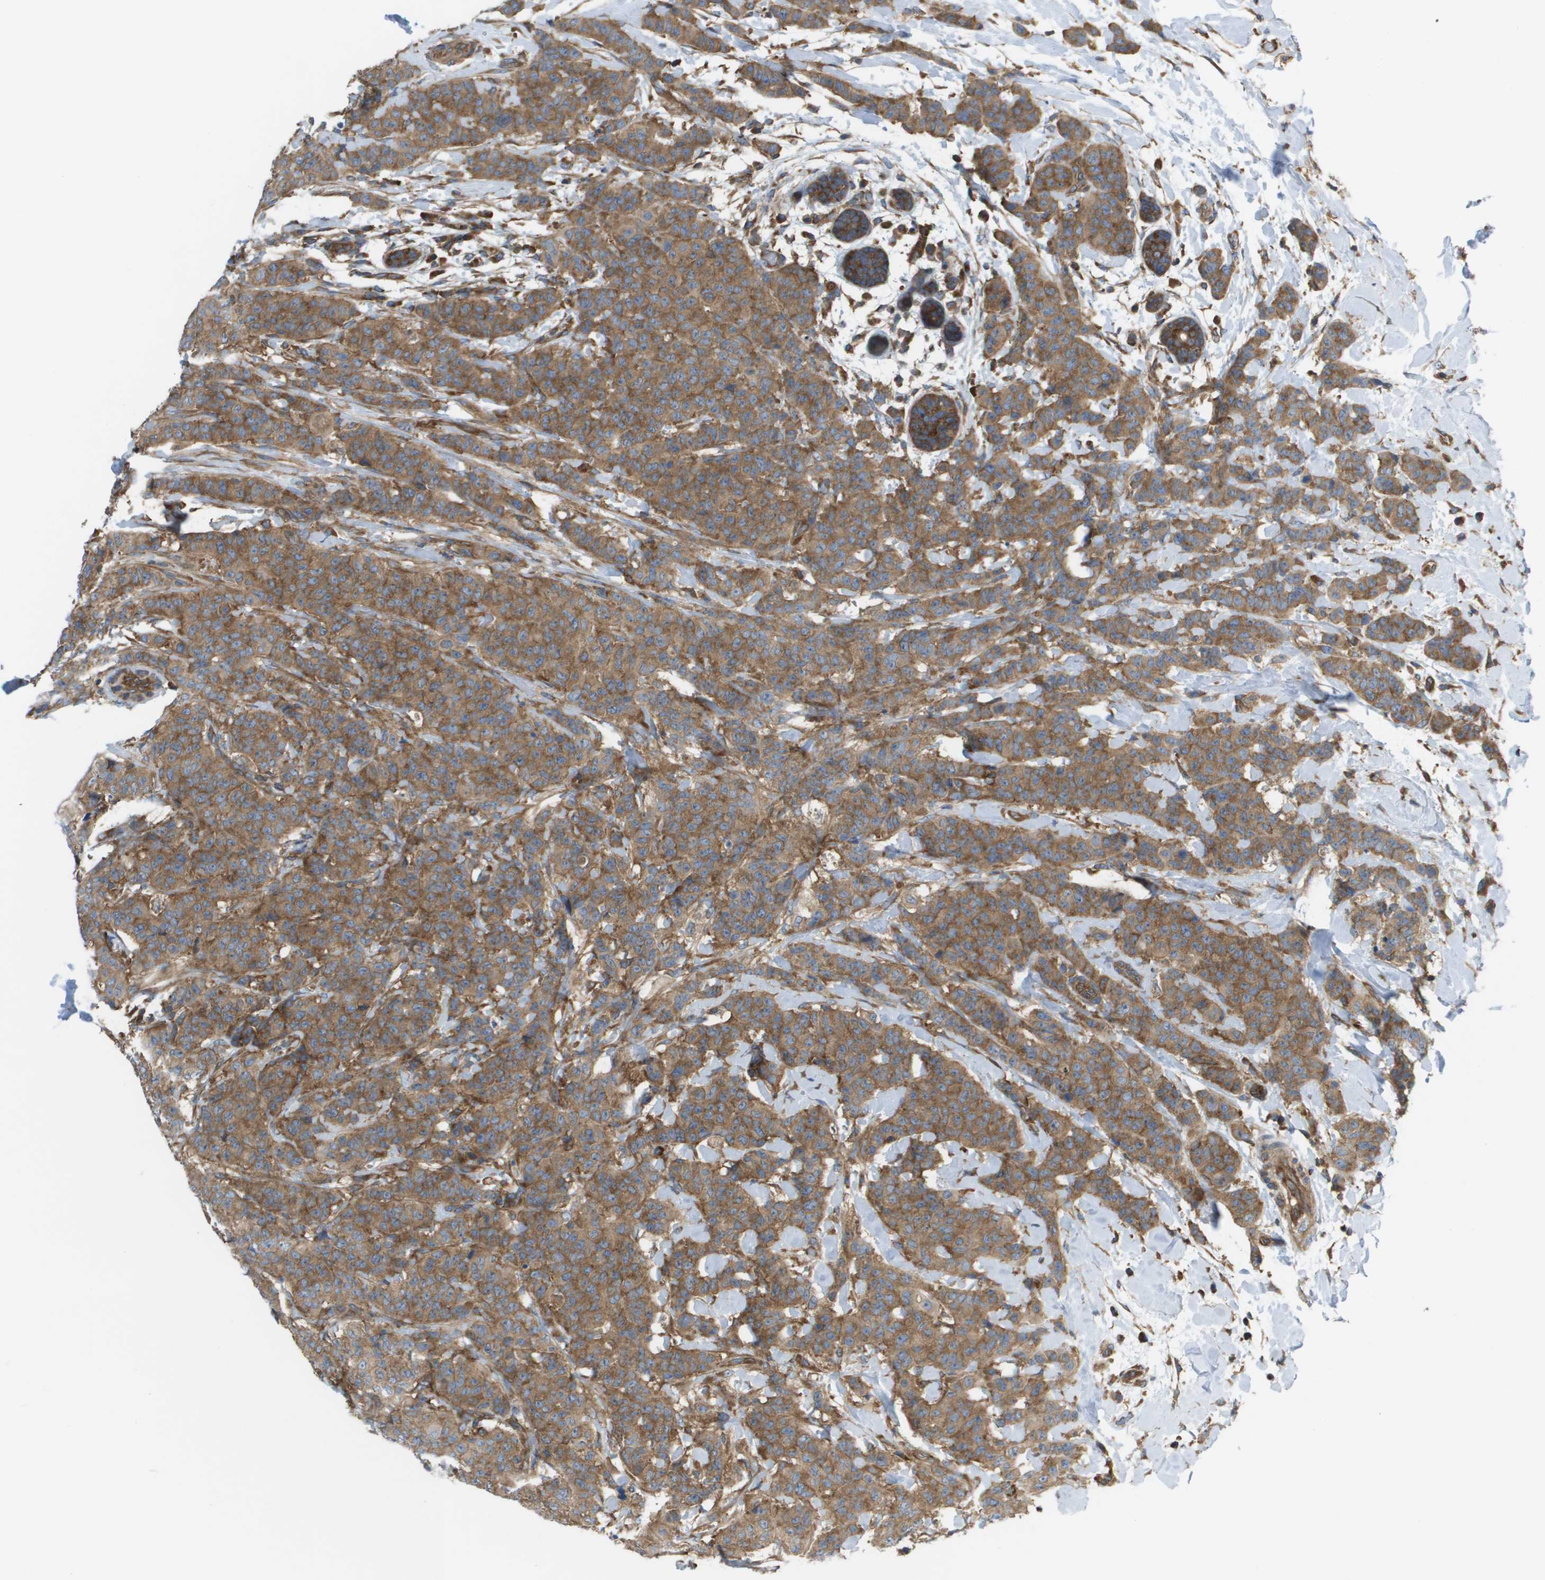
{"staining": {"intensity": "moderate", "quantity": ">75%", "location": "cytoplasmic/membranous"}, "tissue": "breast cancer", "cell_type": "Tumor cells", "image_type": "cancer", "snomed": [{"axis": "morphology", "description": "Normal tissue, NOS"}, {"axis": "morphology", "description": "Duct carcinoma"}, {"axis": "topography", "description": "Breast"}], "caption": "A micrograph of human breast cancer (intraductal carcinoma) stained for a protein exhibits moderate cytoplasmic/membranous brown staining in tumor cells.", "gene": "EIF4G2", "patient": {"sex": "female", "age": 40}}